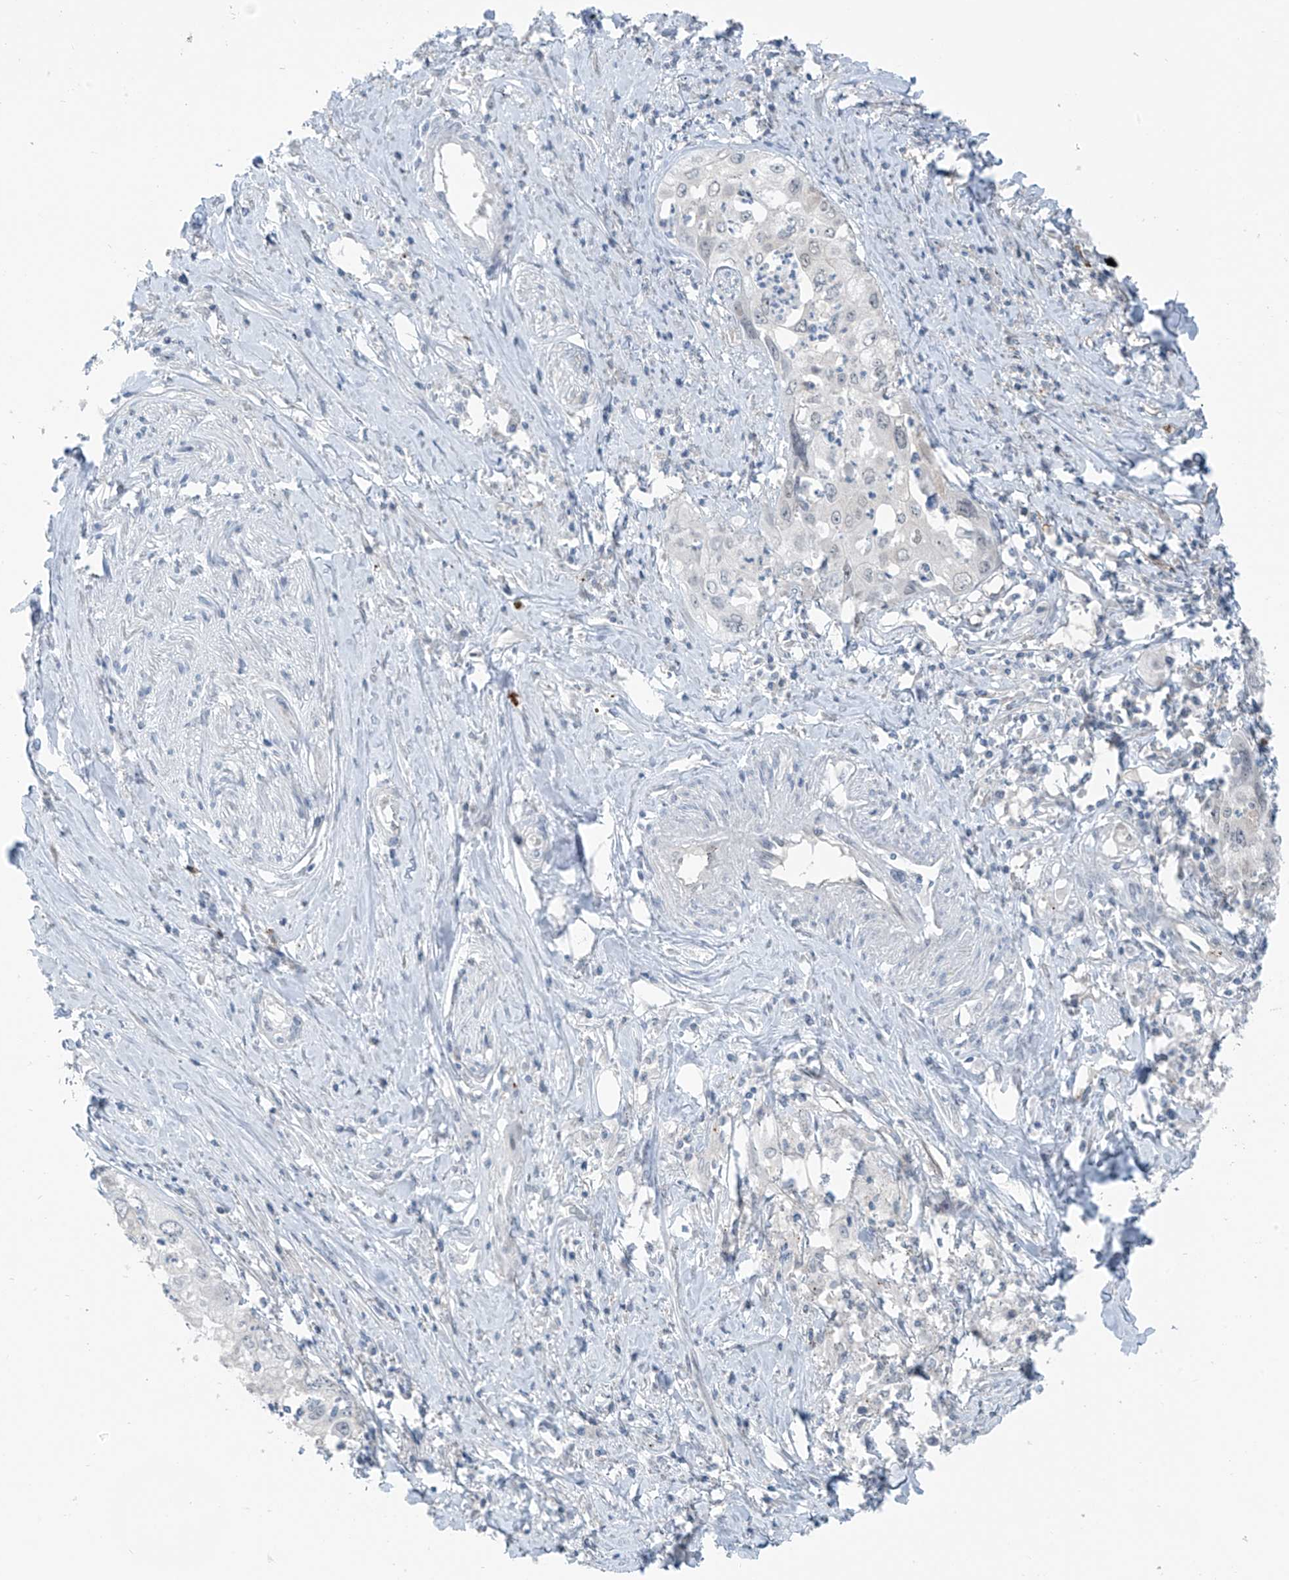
{"staining": {"intensity": "negative", "quantity": "none", "location": "none"}, "tissue": "cervical cancer", "cell_type": "Tumor cells", "image_type": "cancer", "snomed": [{"axis": "morphology", "description": "Squamous cell carcinoma, NOS"}, {"axis": "topography", "description": "Cervix"}], "caption": "Tumor cells show no significant positivity in squamous cell carcinoma (cervical).", "gene": "ZNF793", "patient": {"sex": "female", "age": 31}}